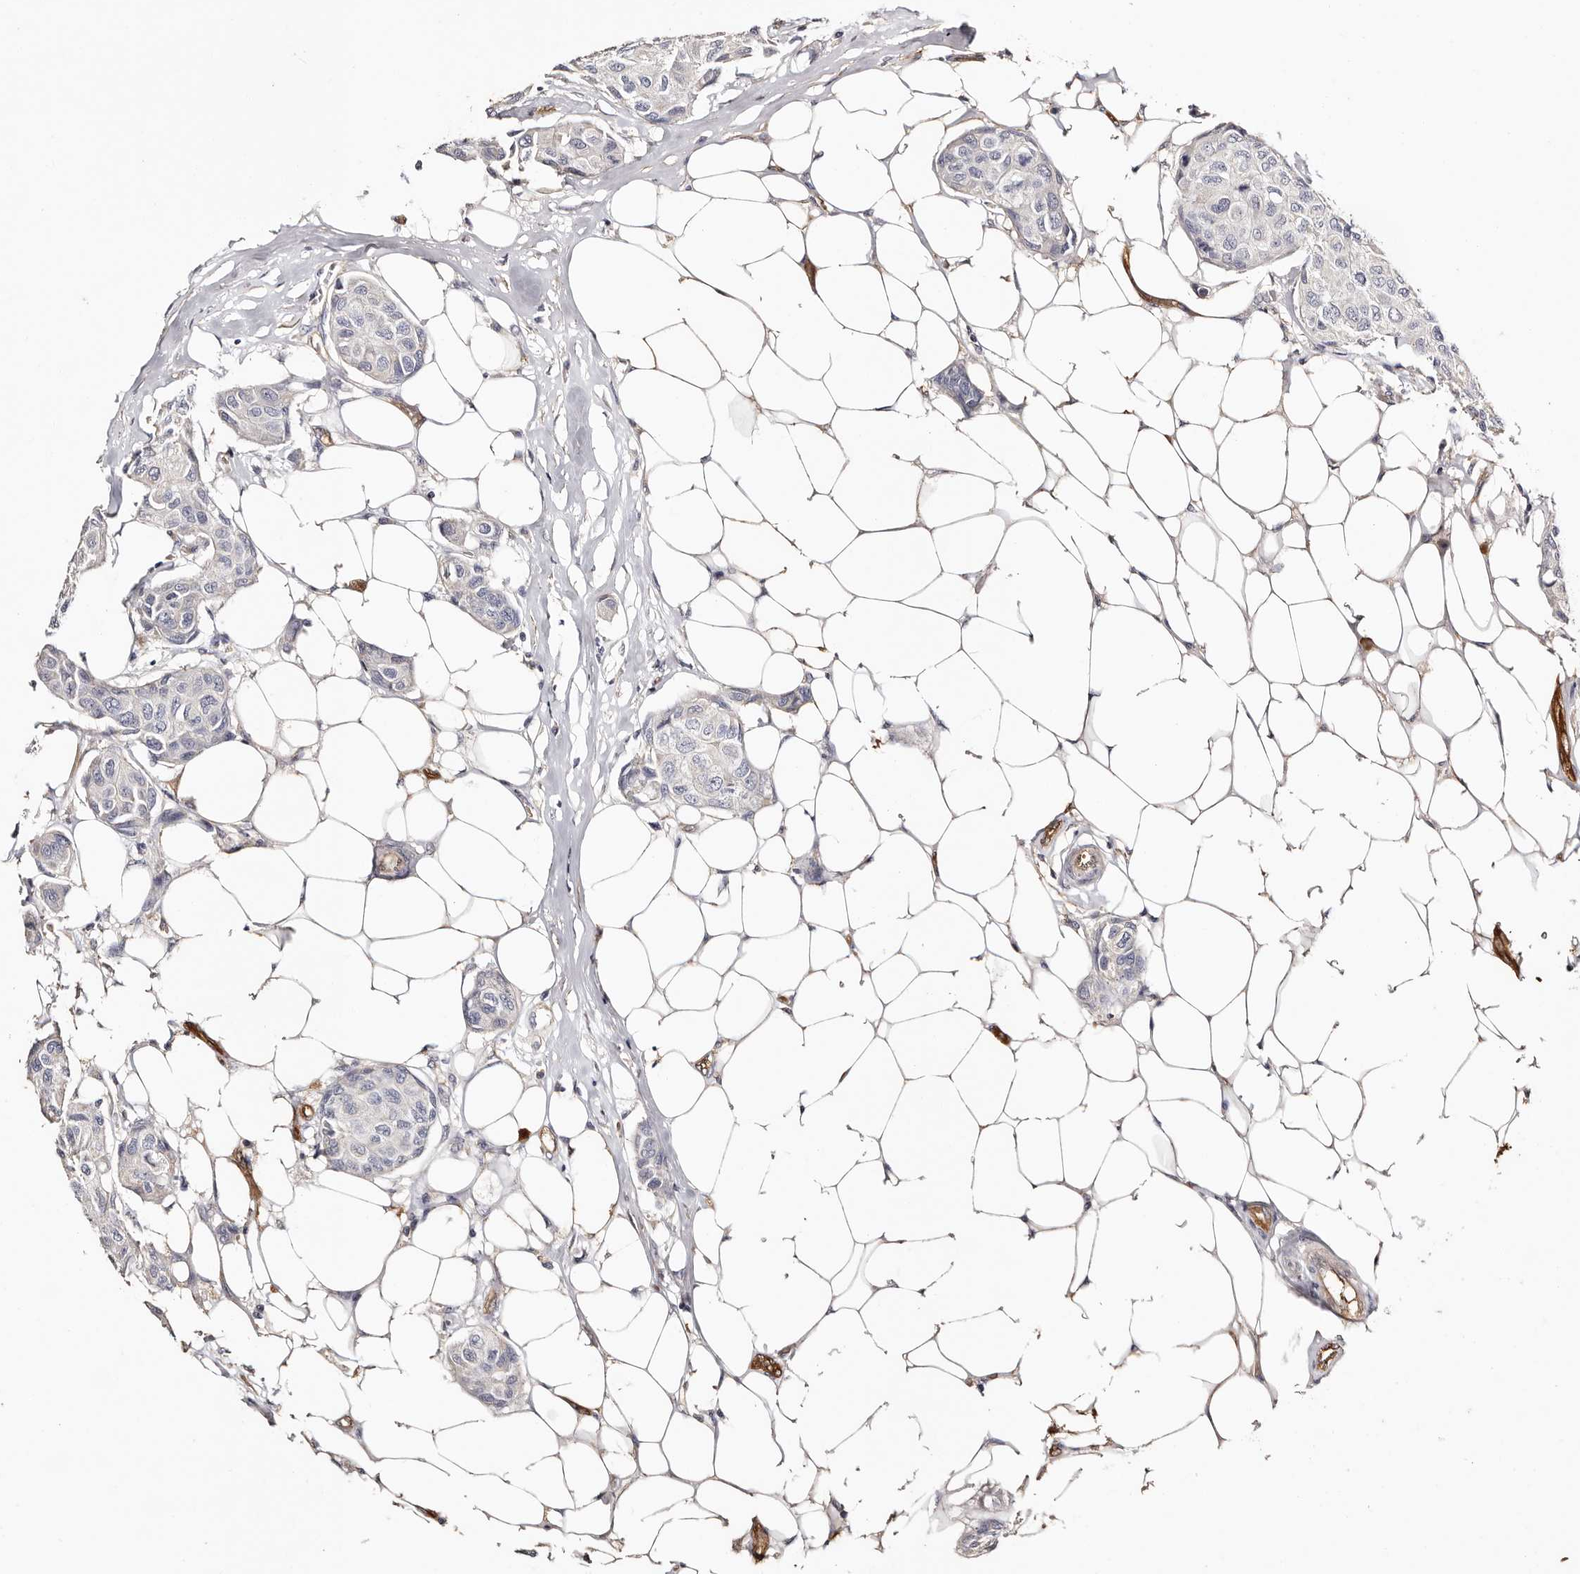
{"staining": {"intensity": "negative", "quantity": "none", "location": "none"}, "tissue": "breast cancer", "cell_type": "Tumor cells", "image_type": "cancer", "snomed": [{"axis": "morphology", "description": "Duct carcinoma"}, {"axis": "topography", "description": "Breast"}], "caption": "Breast intraductal carcinoma stained for a protein using IHC demonstrates no positivity tumor cells.", "gene": "TGM2", "patient": {"sex": "female", "age": 80}}